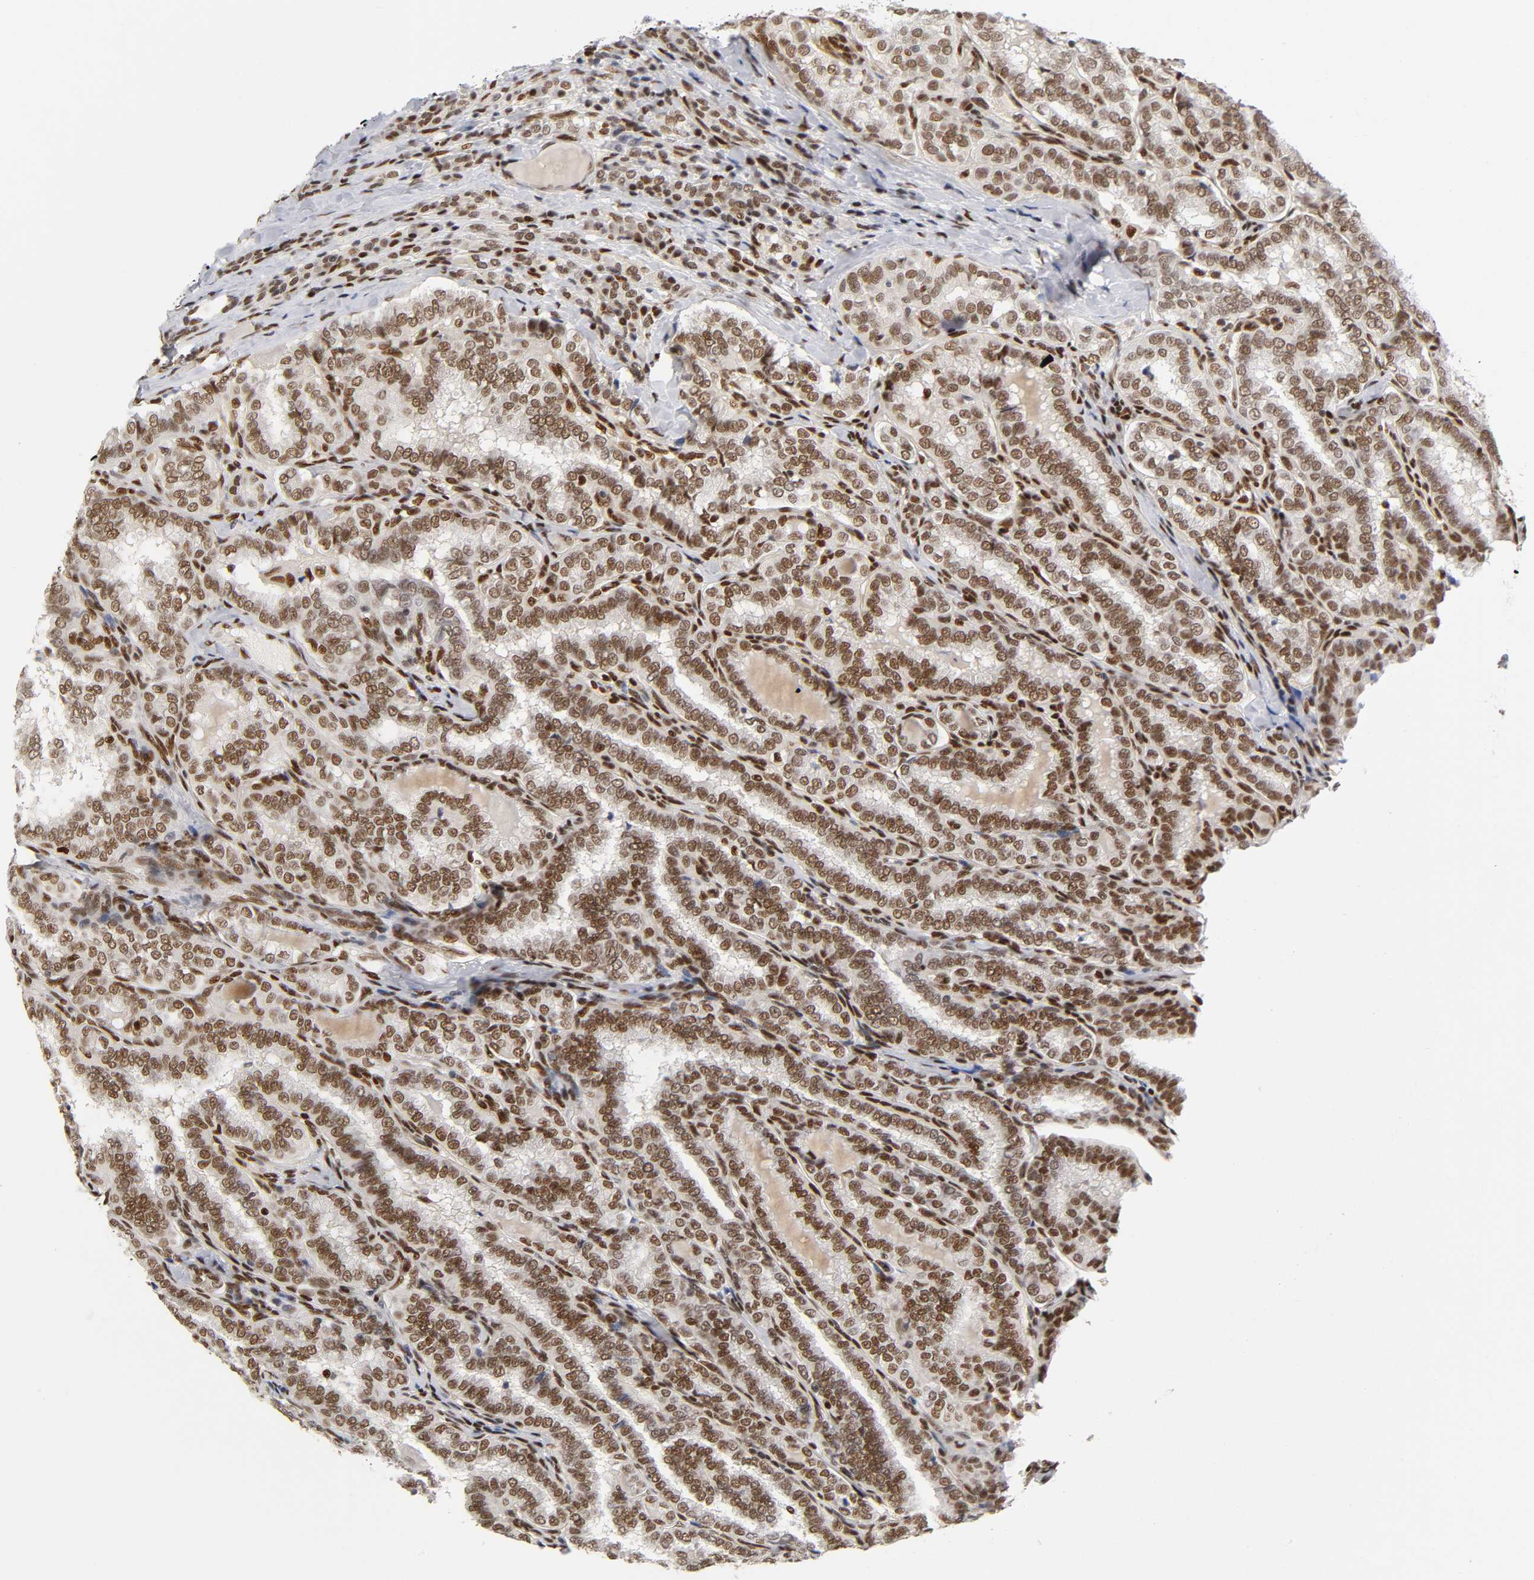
{"staining": {"intensity": "strong", "quantity": ">75%", "location": "nuclear"}, "tissue": "thyroid cancer", "cell_type": "Tumor cells", "image_type": "cancer", "snomed": [{"axis": "morphology", "description": "Papillary adenocarcinoma, NOS"}, {"axis": "topography", "description": "Thyroid gland"}], "caption": "Thyroid papillary adenocarcinoma stained for a protein reveals strong nuclear positivity in tumor cells. (Stains: DAB in brown, nuclei in blue, Microscopy: brightfield microscopy at high magnification).", "gene": "NR3C1", "patient": {"sex": "female", "age": 30}}